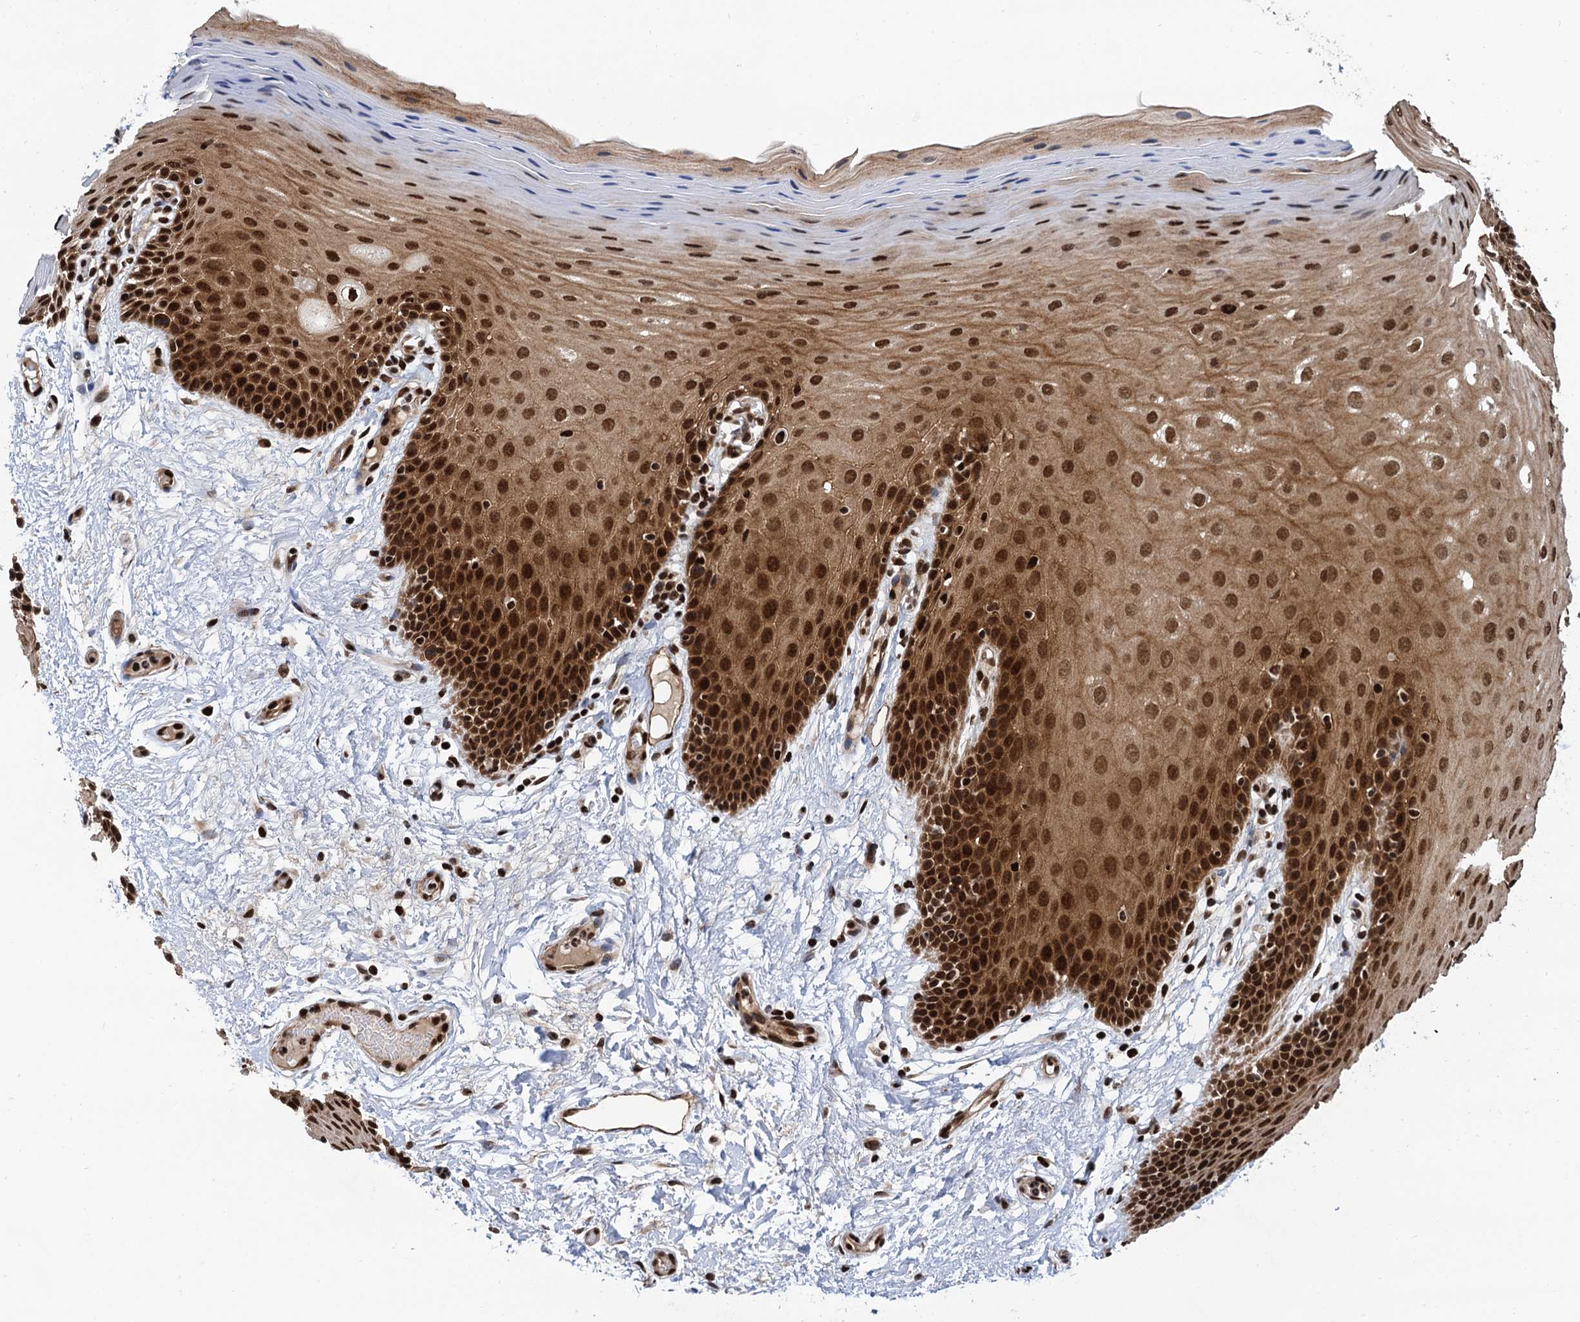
{"staining": {"intensity": "strong", "quantity": ">75%", "location": "cytoplasmic/membranous,nuclear"}, "tissue": "oral mucosa", "cell_type": "Squamous epithelial cells", "image_type": "normal", "snomed": [{"axis": "morphology", "description": "Normal tissue, NOS"}, {"axis": "topography", "description": "Oral tissue"}, {"axis": "topography", "description": "Tounge, NOS"}], "caption": "Immunohistochemical staining of benign human oral mucosa exhibits >75% levels of strong cytoplasmic/membranous,nuclear protein expression in about >75% of squamous epithelial cells.", "gene": "PPP4R1", "patient": {"sex": "male", "age": 47}}